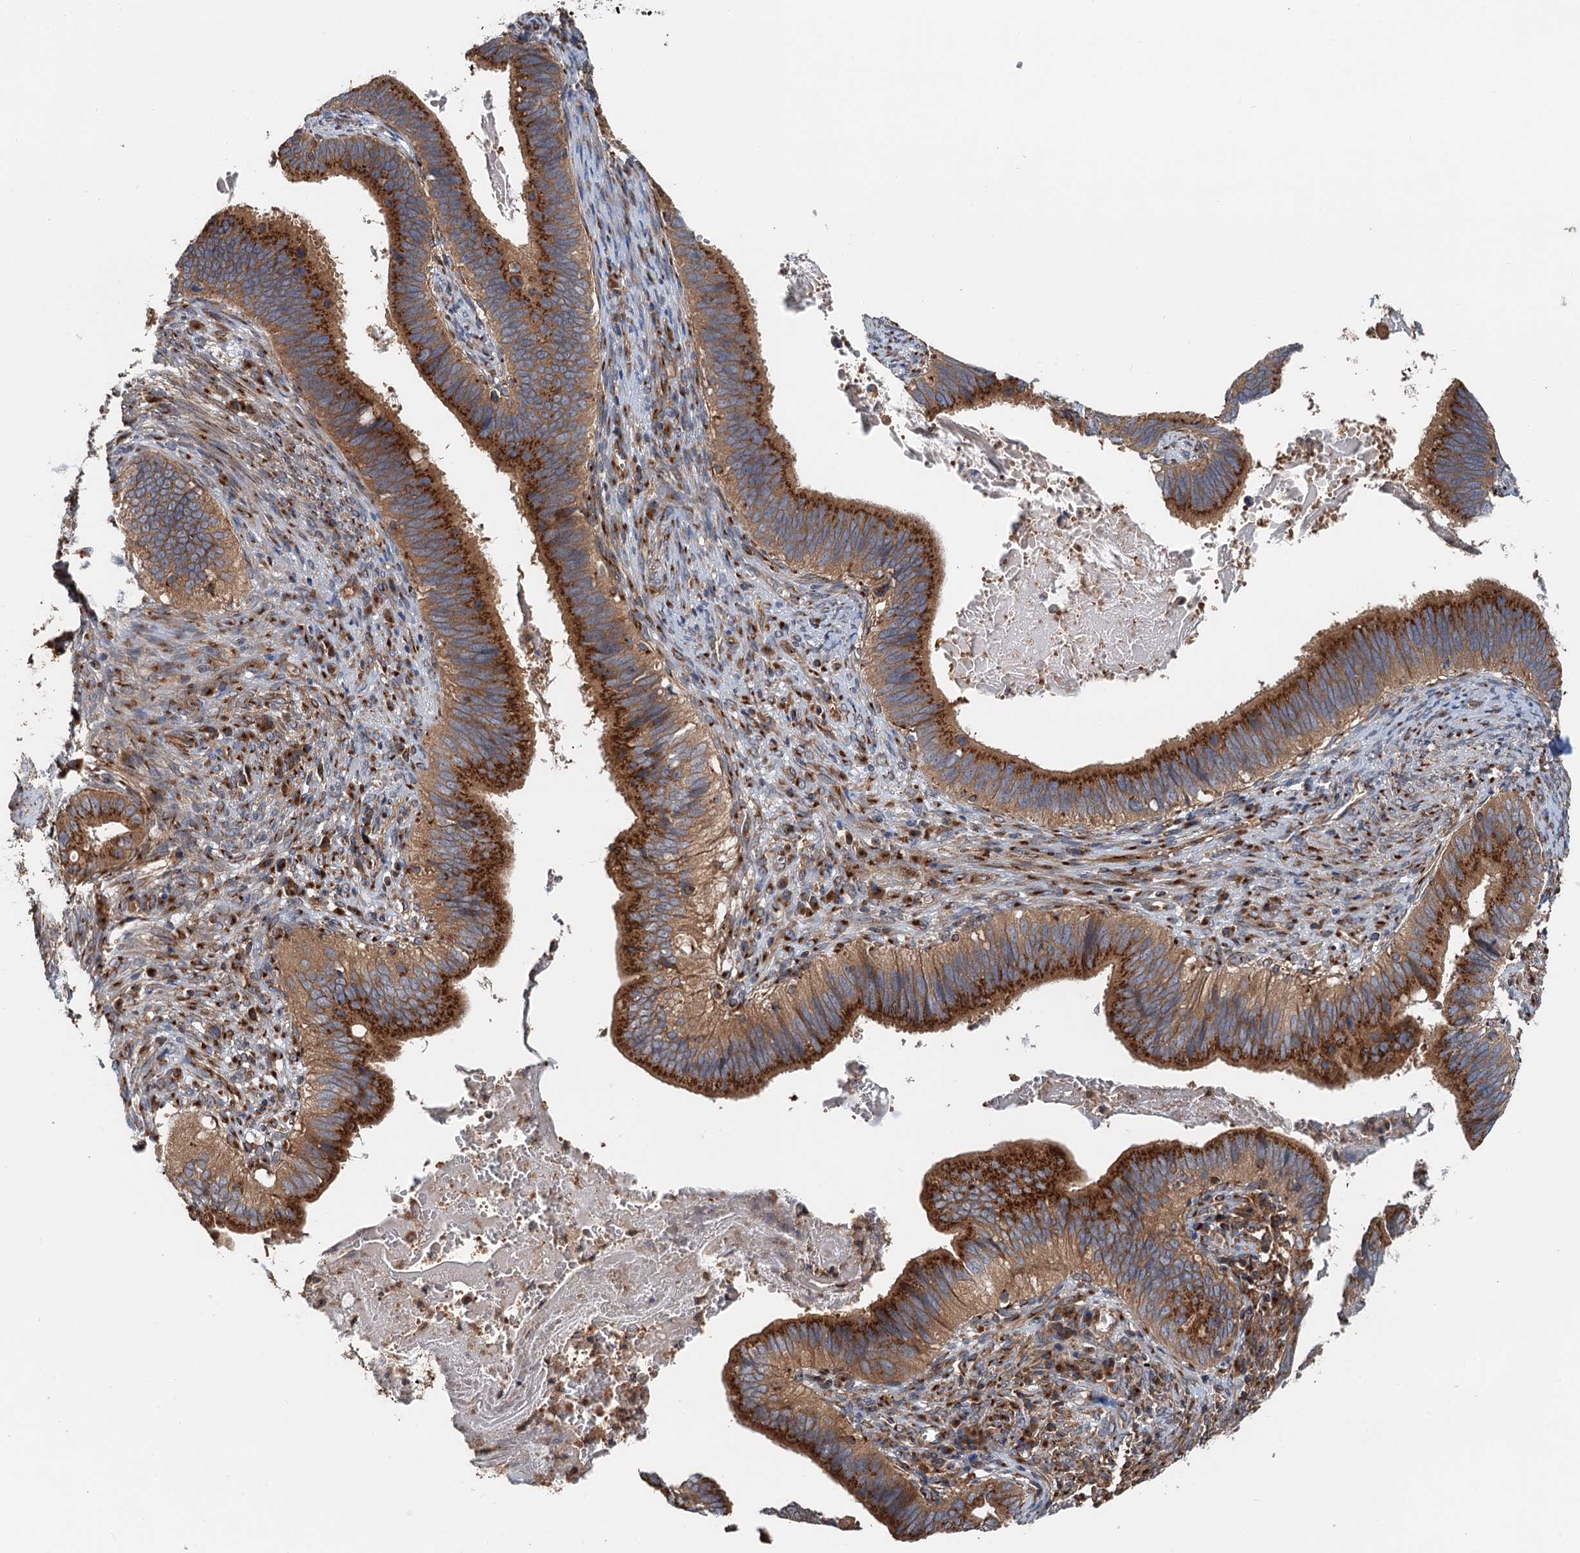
{"staining": {"intensity": "strong", "quantity": ">75%", "location": "cytoplasmic/membranous"}, "tissue": "cervical cancer", "cell_type": "Tumor cells", "image_type": "cancer", "snomed": [{"axis": "morphology", "description": "Adenocarcinoma, NOS"}, {"axis": "topography", "description": "Cervix"}], "caption": "Cervical adenocarcinoma stained with immunohistochemistry (IHC) displays strong cytoplasmic/membranous expression in about >75% of tumor cells.", "gene": "ANKRD26", "patient": {"sex": "female", "age": 42}}